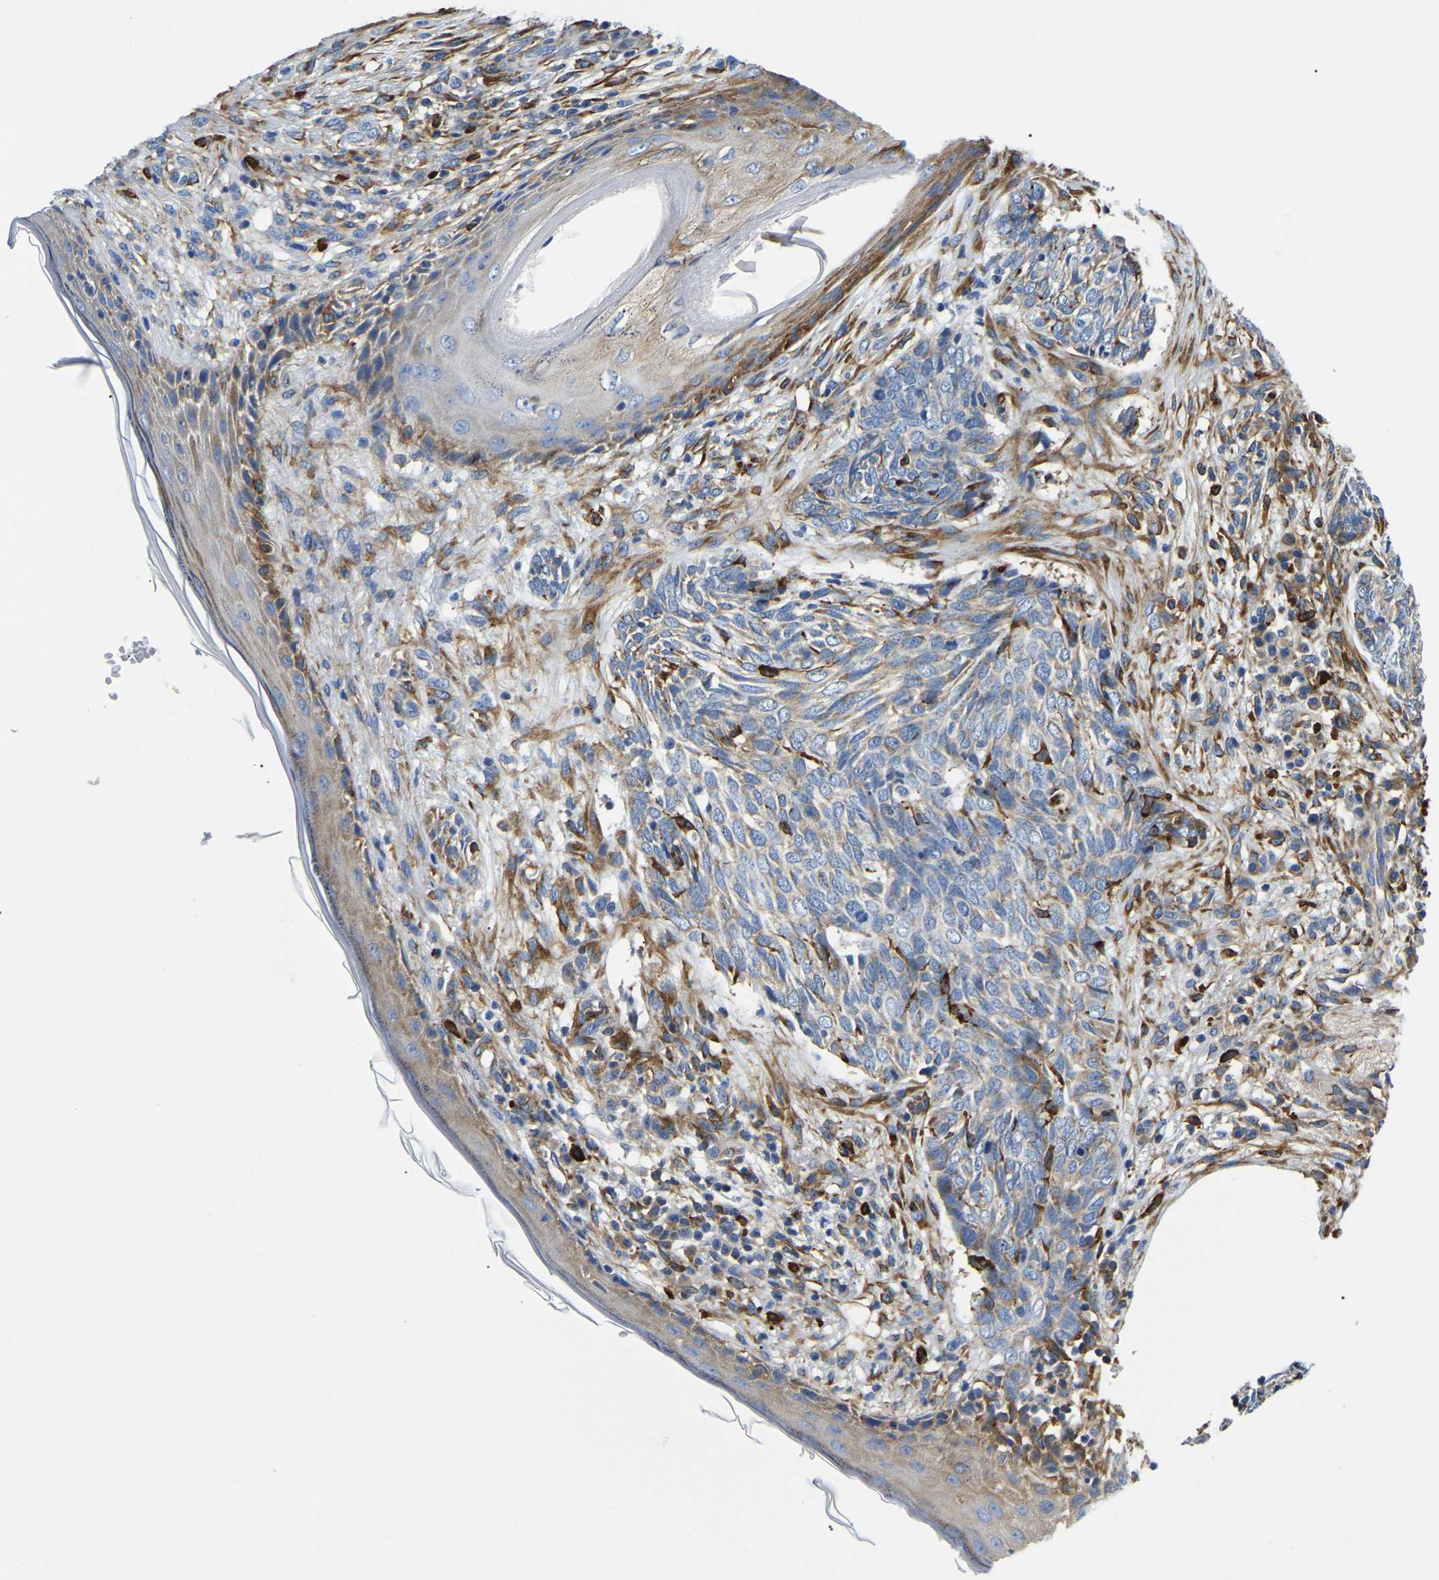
{"staining": {"intensity": "negative", "quantity": "none", "location": "none"}, "tissue": "skin cancer", "cell_type": "Tumor cells", "image_type": "cancer", "snomed": [{"axis": "morphology", "description": "Basal cell carcinoma"}, {"axis": "topography", "description": "Skin"}], "caption": "Tumor cells show no significant staining in basal cell carcinoma (skin).", "gene": "DUSP8", "patient": {"sex": "female", "age": 84}}